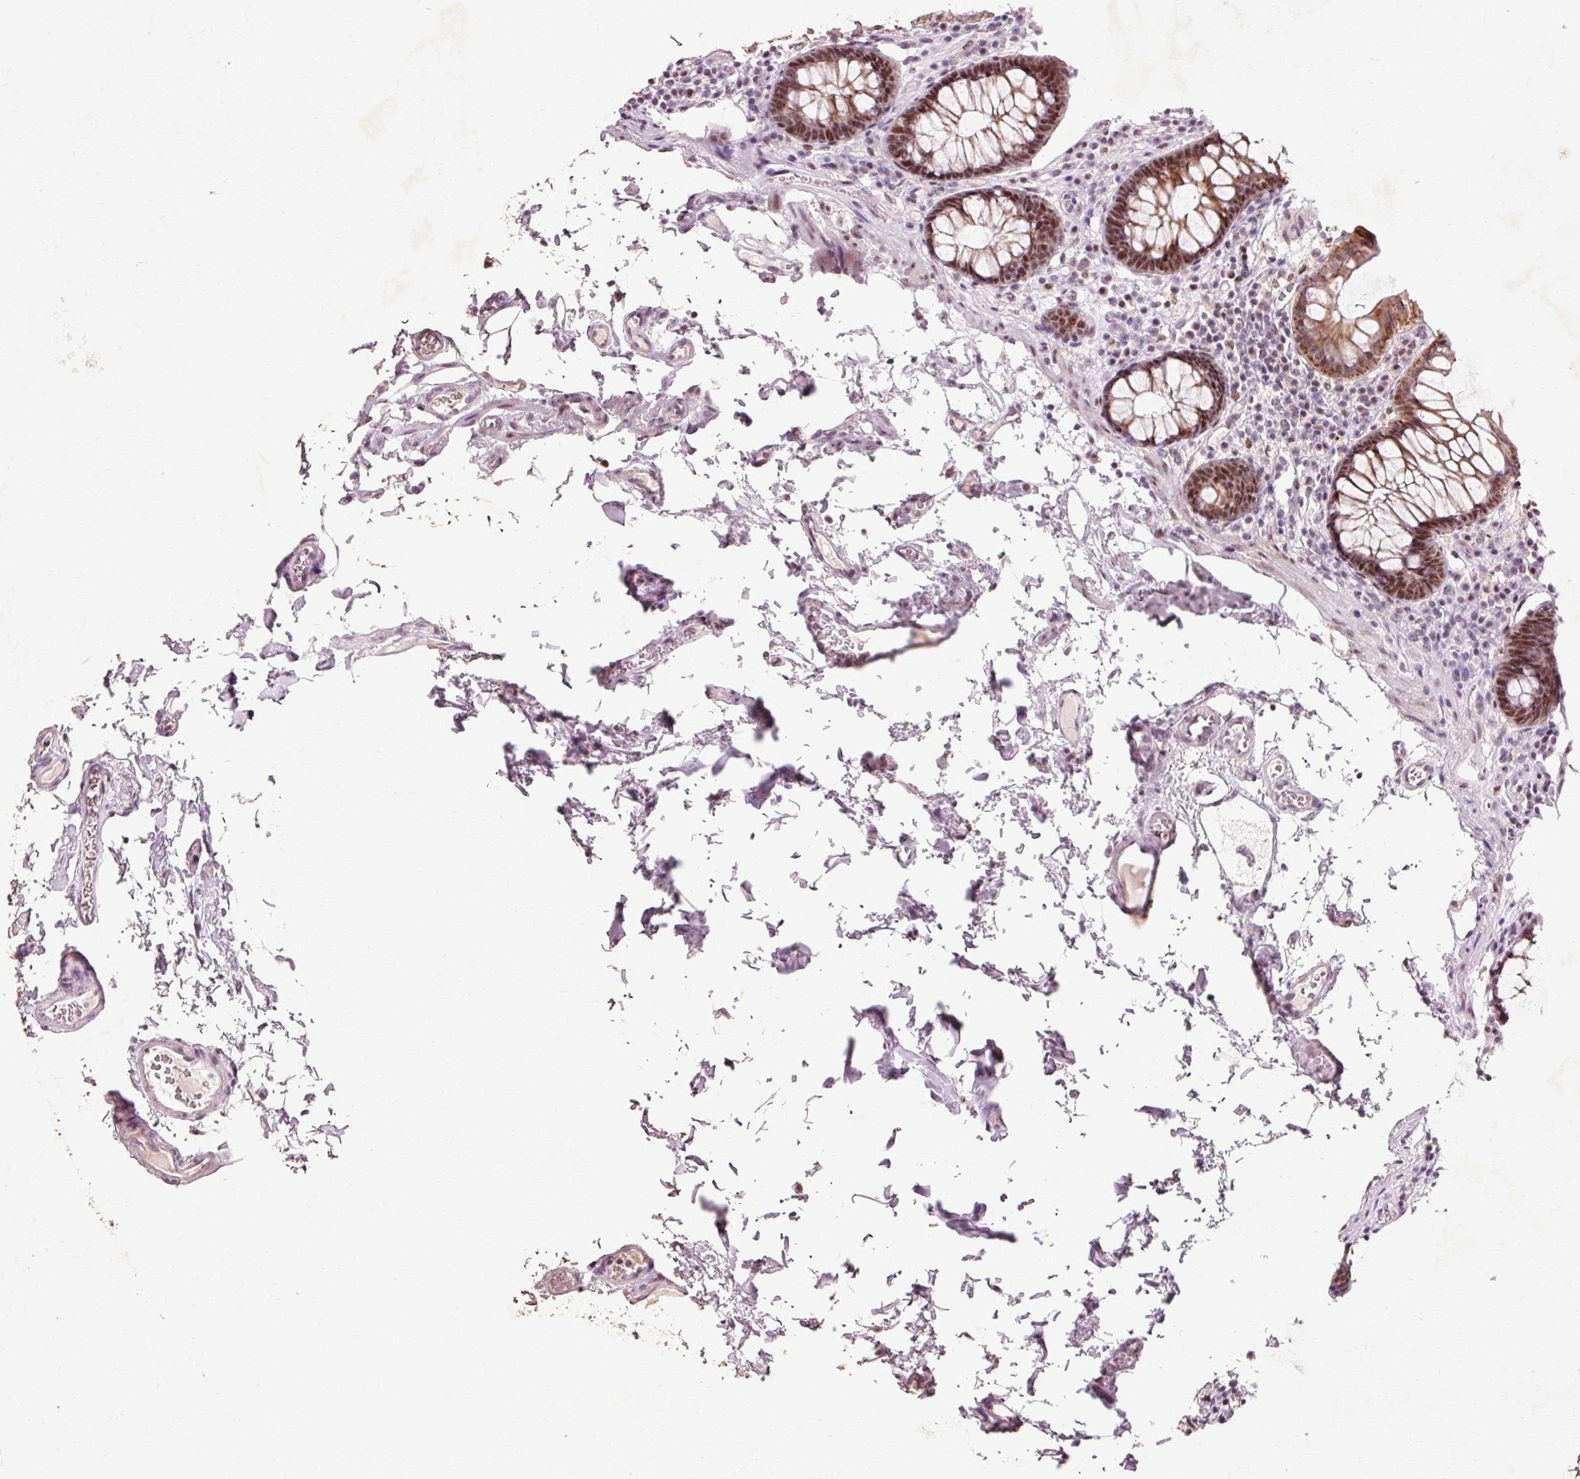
{"staining": {"intensity": "weak", "quantity": ">75%", "location": "nuclear"}, "tissue": "colon", "cell_type": "Endothelial cells", "image_type": "normal", "snomed": [{"axis": "morphology", "description": "Normal tissue, NOS"}, {"axis": "topography", "description": "Colon"}, {"axis": "topography", "description": "Peripheral nerve tissue"}], "caption": "A high-resolution image shows IHC staining of unremarkable colon, which reveals weak nuclear staining in about >75% of endothelial cells.", "gene": "MACROD2", "patient": {"sex": "male", "age": 84}}